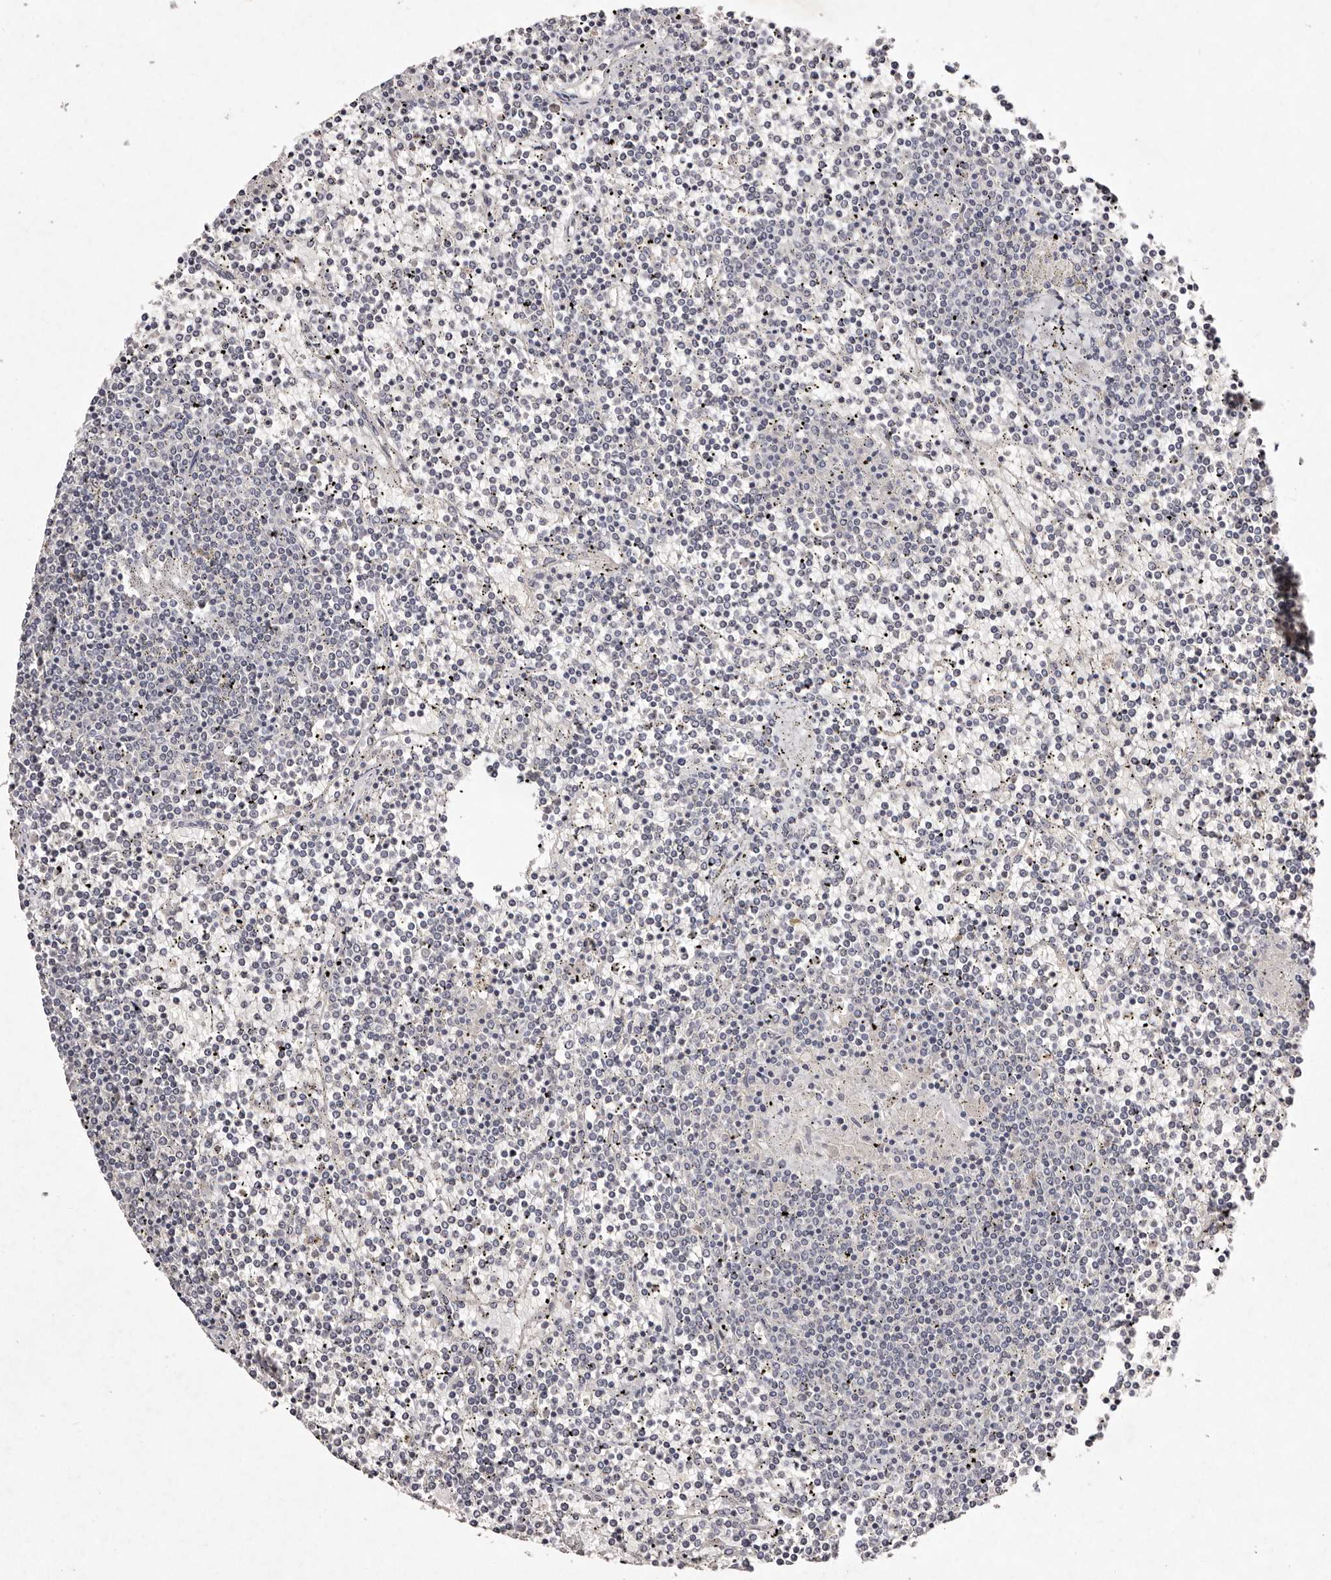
{"staining": {"intensity": "negative", "quantity": "none", "location": "none"}, "tissue": "lymphoma", "cell_type": "Tumor cells", "image_type": "cancer", "snomed": [{"axis": "morphology", "description": "Malignant lymphoma, non-Hodgkin's type, Low grade"}, {"axis": "topography", "description": "Spleen"}], "caption": "Immunohistochemical staining of malignant lymphoma, non-Hodgkin's type (low-grade) displays no significant staining in tumor cells.", "gene": "TSC2", "patient": {"sex": "female", "age": 19}}